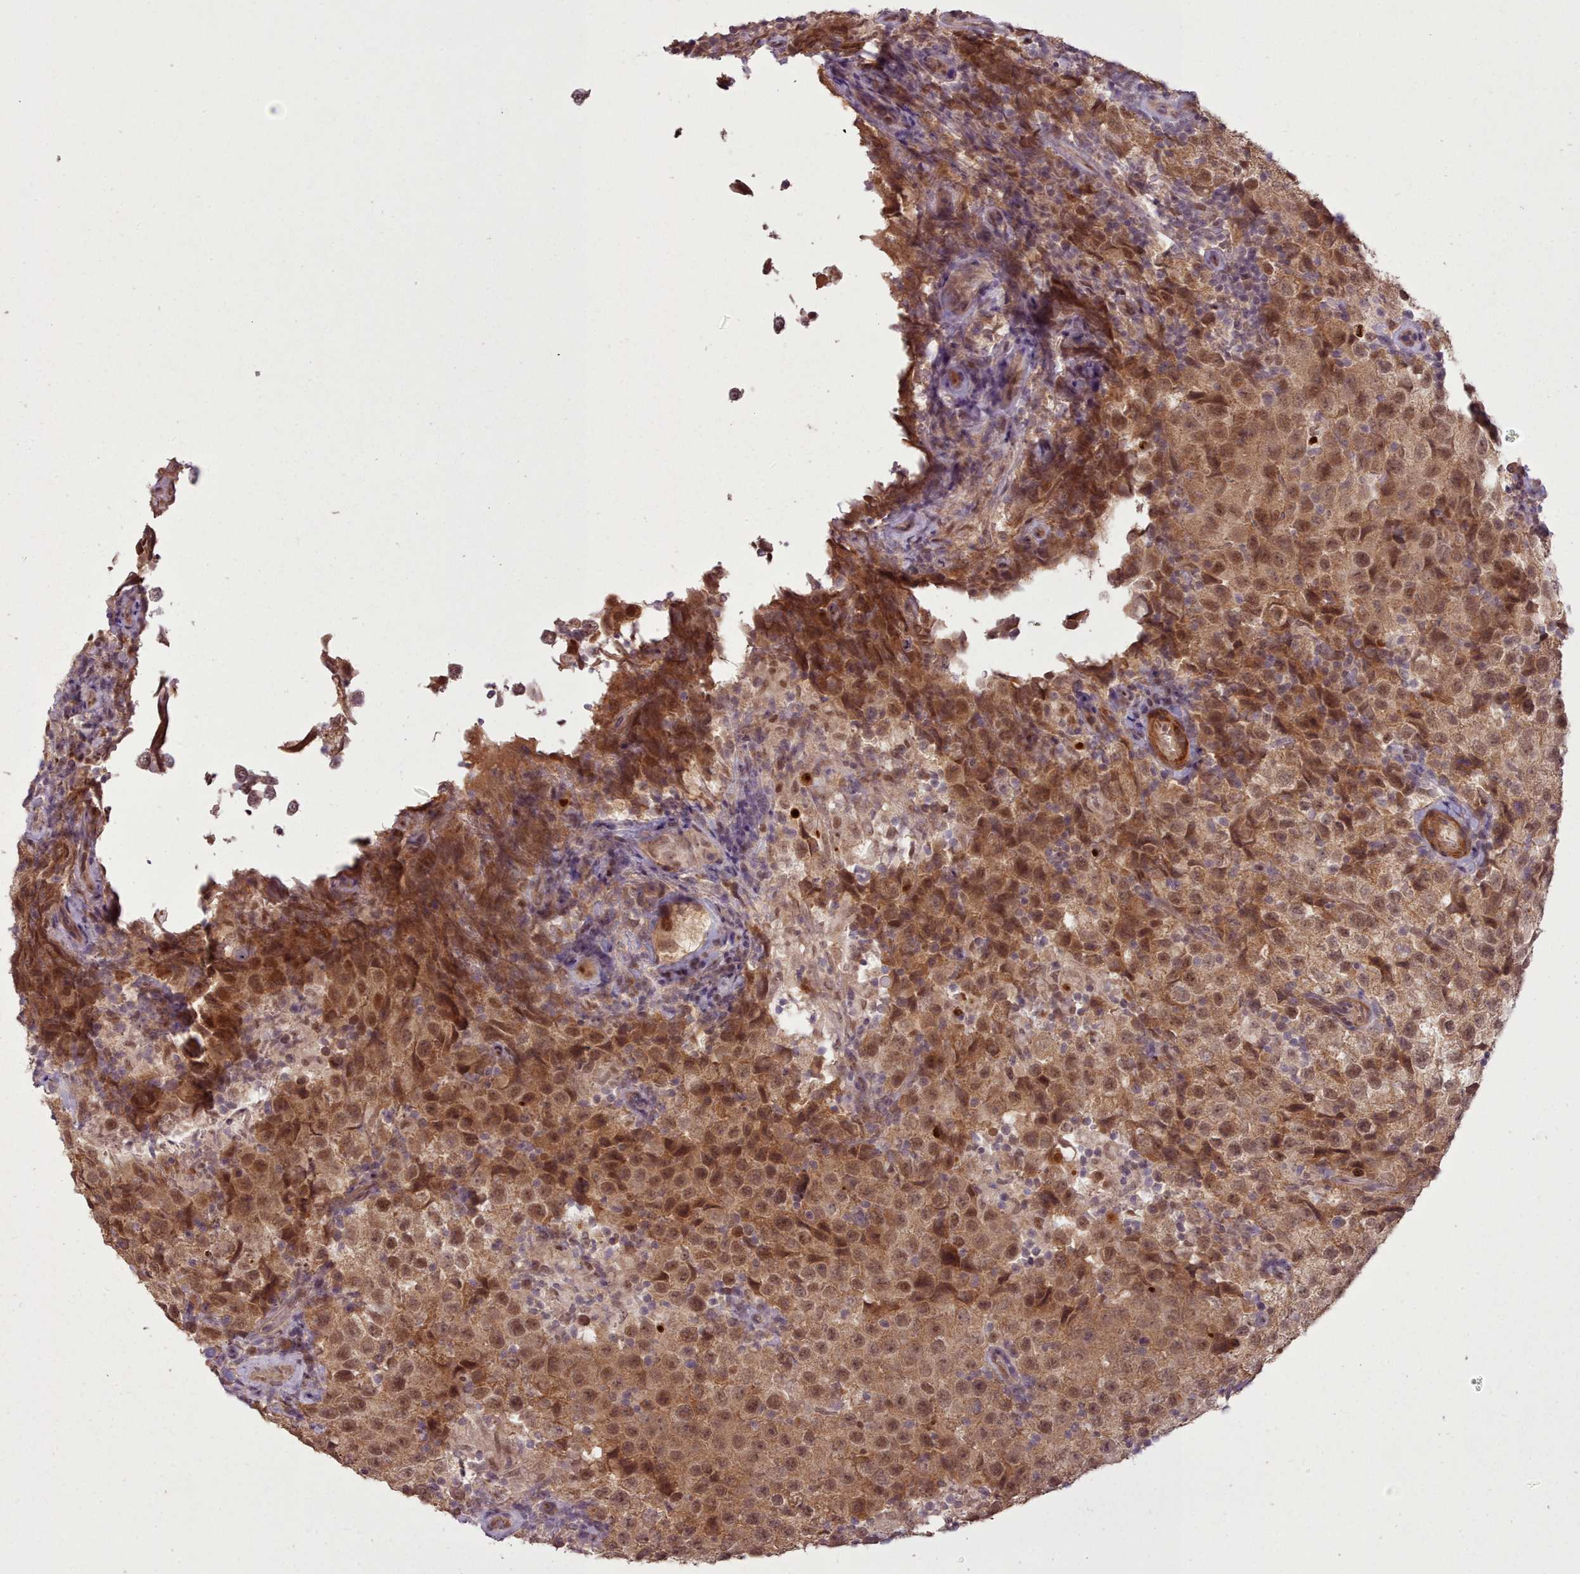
{"staining": {"intensity": "moderate", "quantity": ">75%", "location": "cytoplasmic/membranous,nuclear"}, "tissue": "testis cancer", "cell_type": "Tumor cells", "image_type": "cancer", "snomed": [{"axis": "morphology", "description": "Seminoma, NOS"}, {"axis": "morphology", "description": "Carcinoma, Embryonal, NOS"}, {"axis": "topography", "description": "Testis"}], "caption": "An immunohistochemistry (IHC) micrograph of tumor tissue is shown. Protein staining in brown labels moderate cytoplasmic/membranous and nuclear positivity in testis cancer within tumor cells.", "gene": "CDC6", "patient": {"sex": "male", "age": 41}}